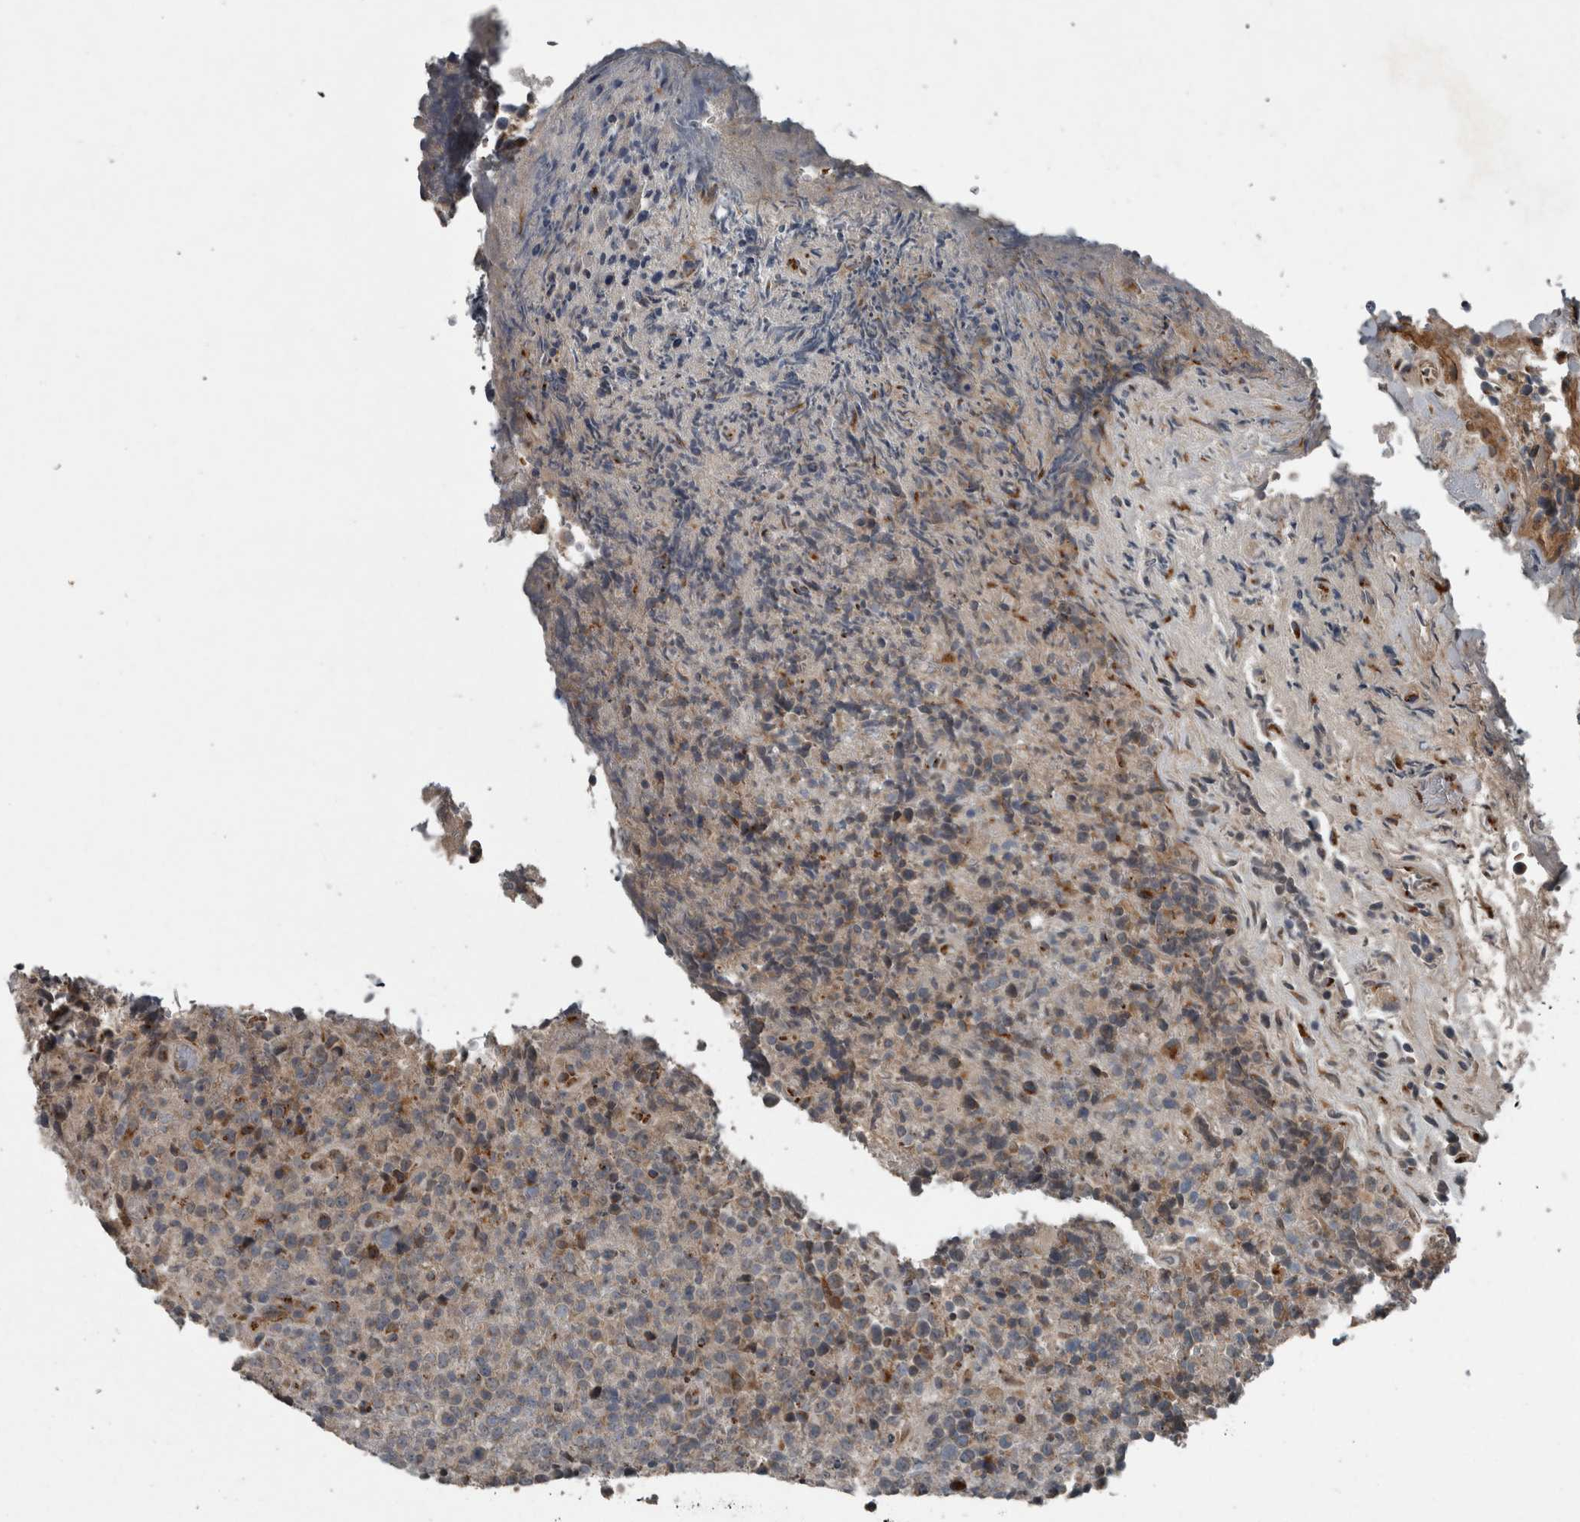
{"staining": {"intensity": "negative", "quantity": "none", "location": "none"}, "tissue": "lymphoma", "cell_type": "Tumor cells", "image_type": "cancer", "snomed": [{"axis": "morphology", "description": "Malignant lymphoma, non-Hodgkin's type, High grade"}, {"axis": "topography", "description": "Lymph node"}], "caption": "Tumor cells show no significant staining in lymphoma.", "gene": "ZNF345", "patient": {"sex": "male", "age": 13}}